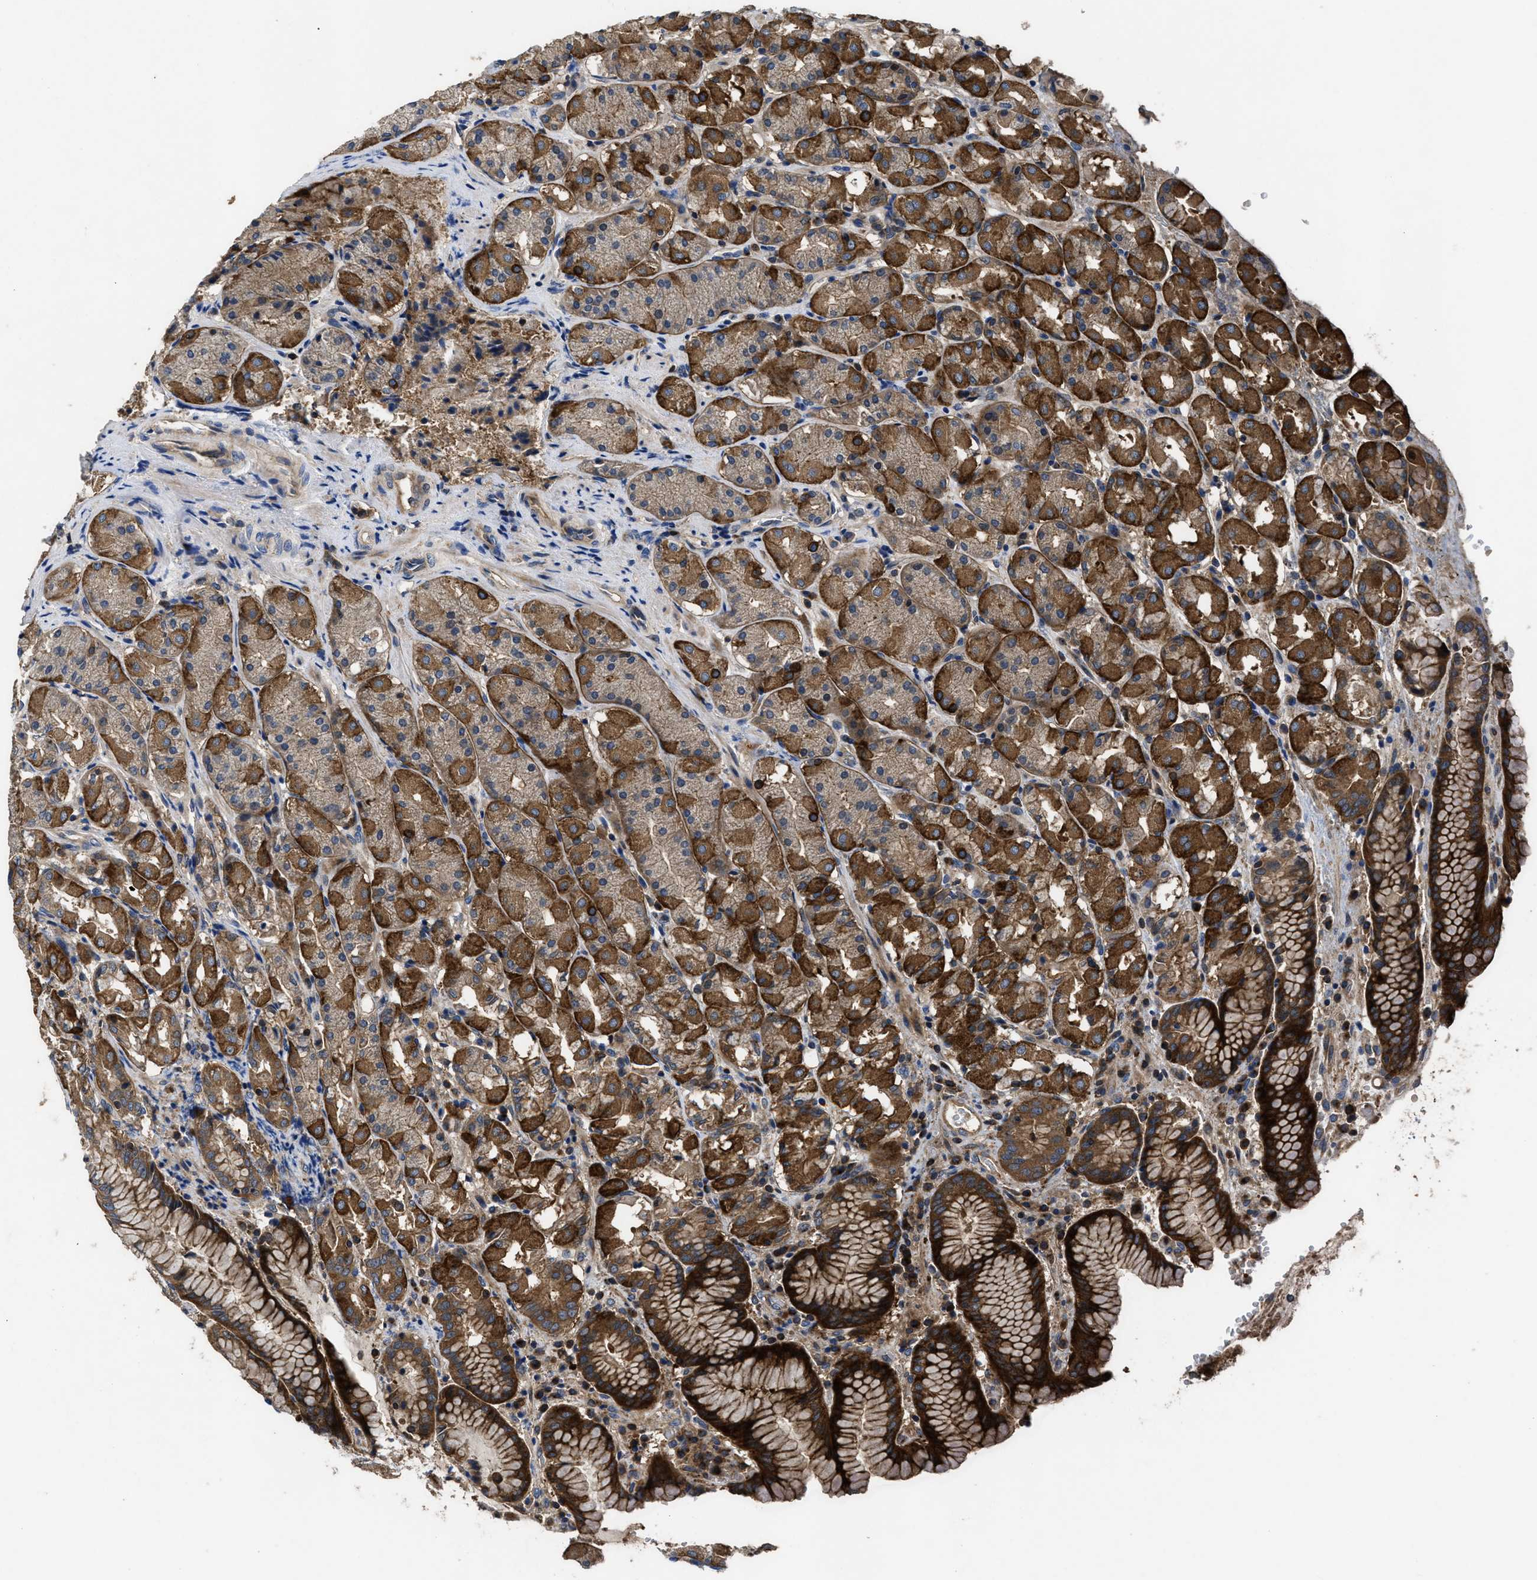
{"staining": {"intensity": "strong", "quantity": ">75%", "location": "cytoplasmic/membranous"}, "tissue": "stomach", "cell_type": "Glandular cells", "image_type": "normal", "snomed": [{"axis": "morphology", "description": "Normal tissue, NOS"}, {"axis": "topography", "description": "Stomach"}, {"axis": "topography", "description": "Stomach, lower"}], "caption": "DAB (3,3'-diaminobenzidine) immunohistochemical staining of benign human stomach demonstrates strong cytoplasmic/membranous protein staining in about >75% of glandular cells. Nuclei are stained in blue.", "gene": "YBEY", "patient": {"sex": "female", "age": 56}}